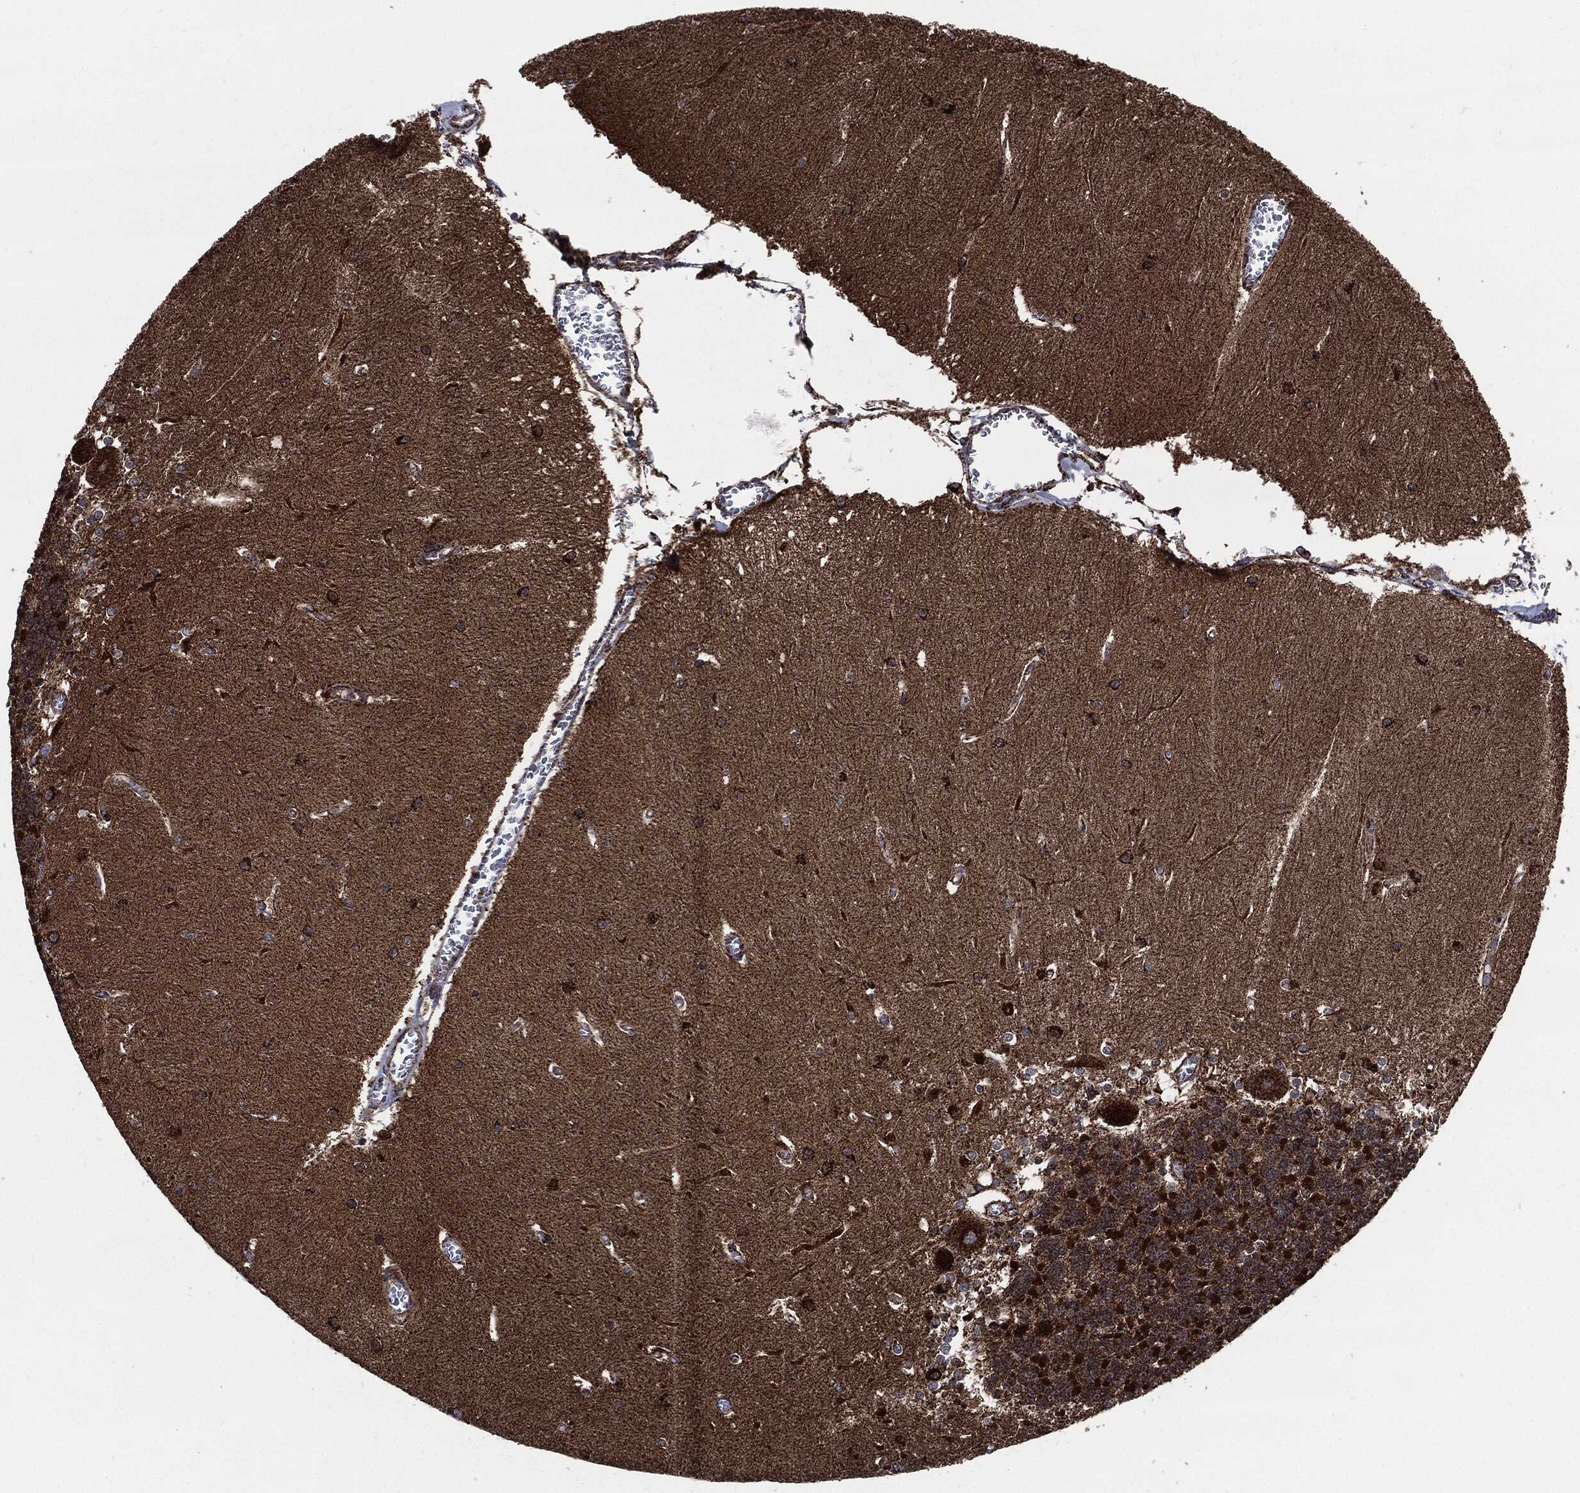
{"staining": {"intensity": "strong", "quantity": ">75%", "location": "cytoplasmic/membranous"}, "tissue": "cerebellum", "cell_type": "Cells in granular layer", "image_type": "normal", "snomed": [{"axis": "morphology", "description": "Normal tissue, NOS"}, {"axis": "topography", "description": "Cerebellum"}], "caption": "Immunohistochemistry (IHC) of benign cerebellum reveals high levels of strong cytoplasmic/membranous positivity in about >75% of cells in granular layer. Using DAB (brown) and hematoxylin (blue) stains, captured at high magnification using brightfield microscopy.", "gene": "FH", "patient": {"sex": "male", "age": 37}}